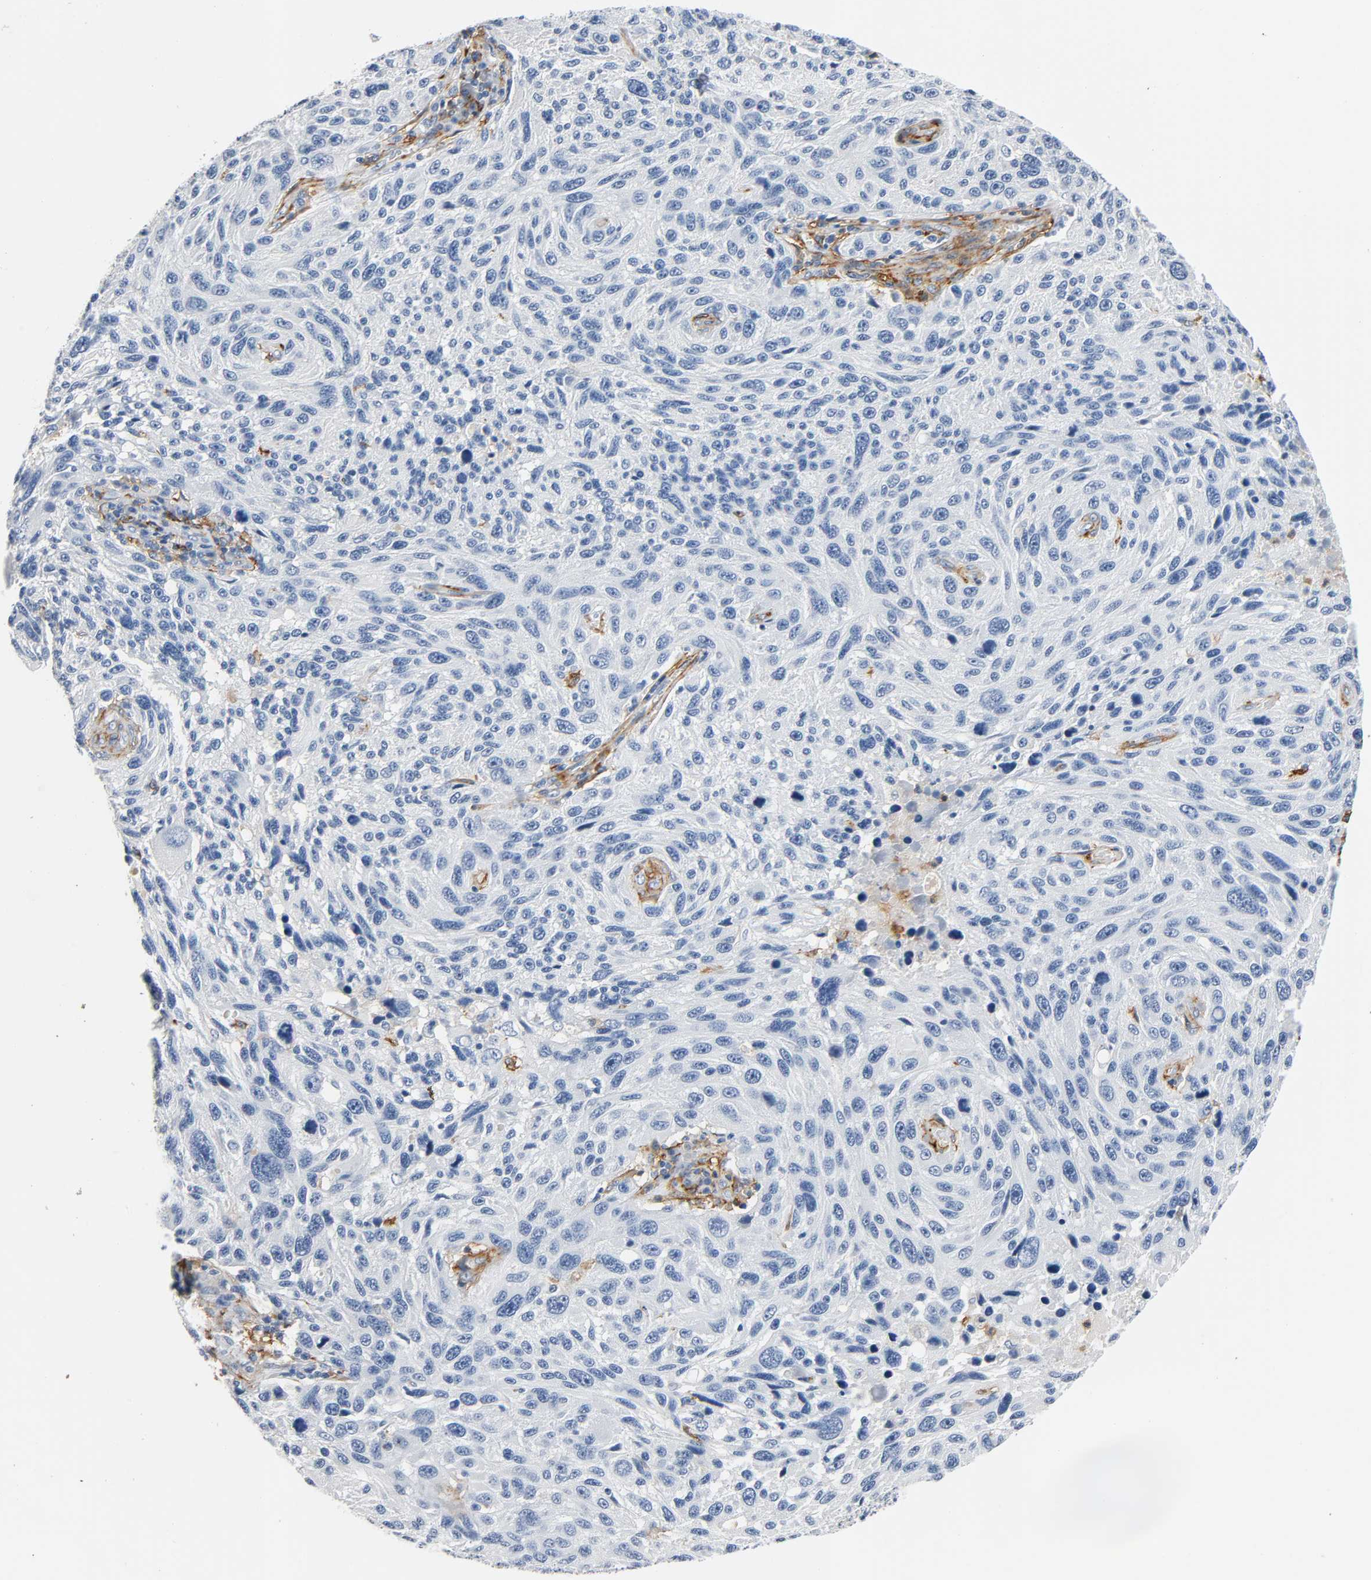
{"staining": {"intensity": "negative", "quantity": "none", "location": "none"}, "tissue": "melanoma", "cell_type": "Tumor cells", "image_type": "cancer", "snomed": [{"axis": "morphology", "description": "Malignant melanoma, NOS"}, {"axis": "topography", "description": "Skin"}], "caption": "Immunohistochemistry (IHC) histopathology image of neoplastic tissue: melanoma stained with DAB (3,3'-diaminobenzidine) exhibits no significant protein positivity in tumor cells. (Stains: DAB IHC with hematoxylin counter stain, Microscopy: brightfield microscopy at high magnification).", "gene": "ANPEP", "patient": {"sex": "male", "age": 53}}